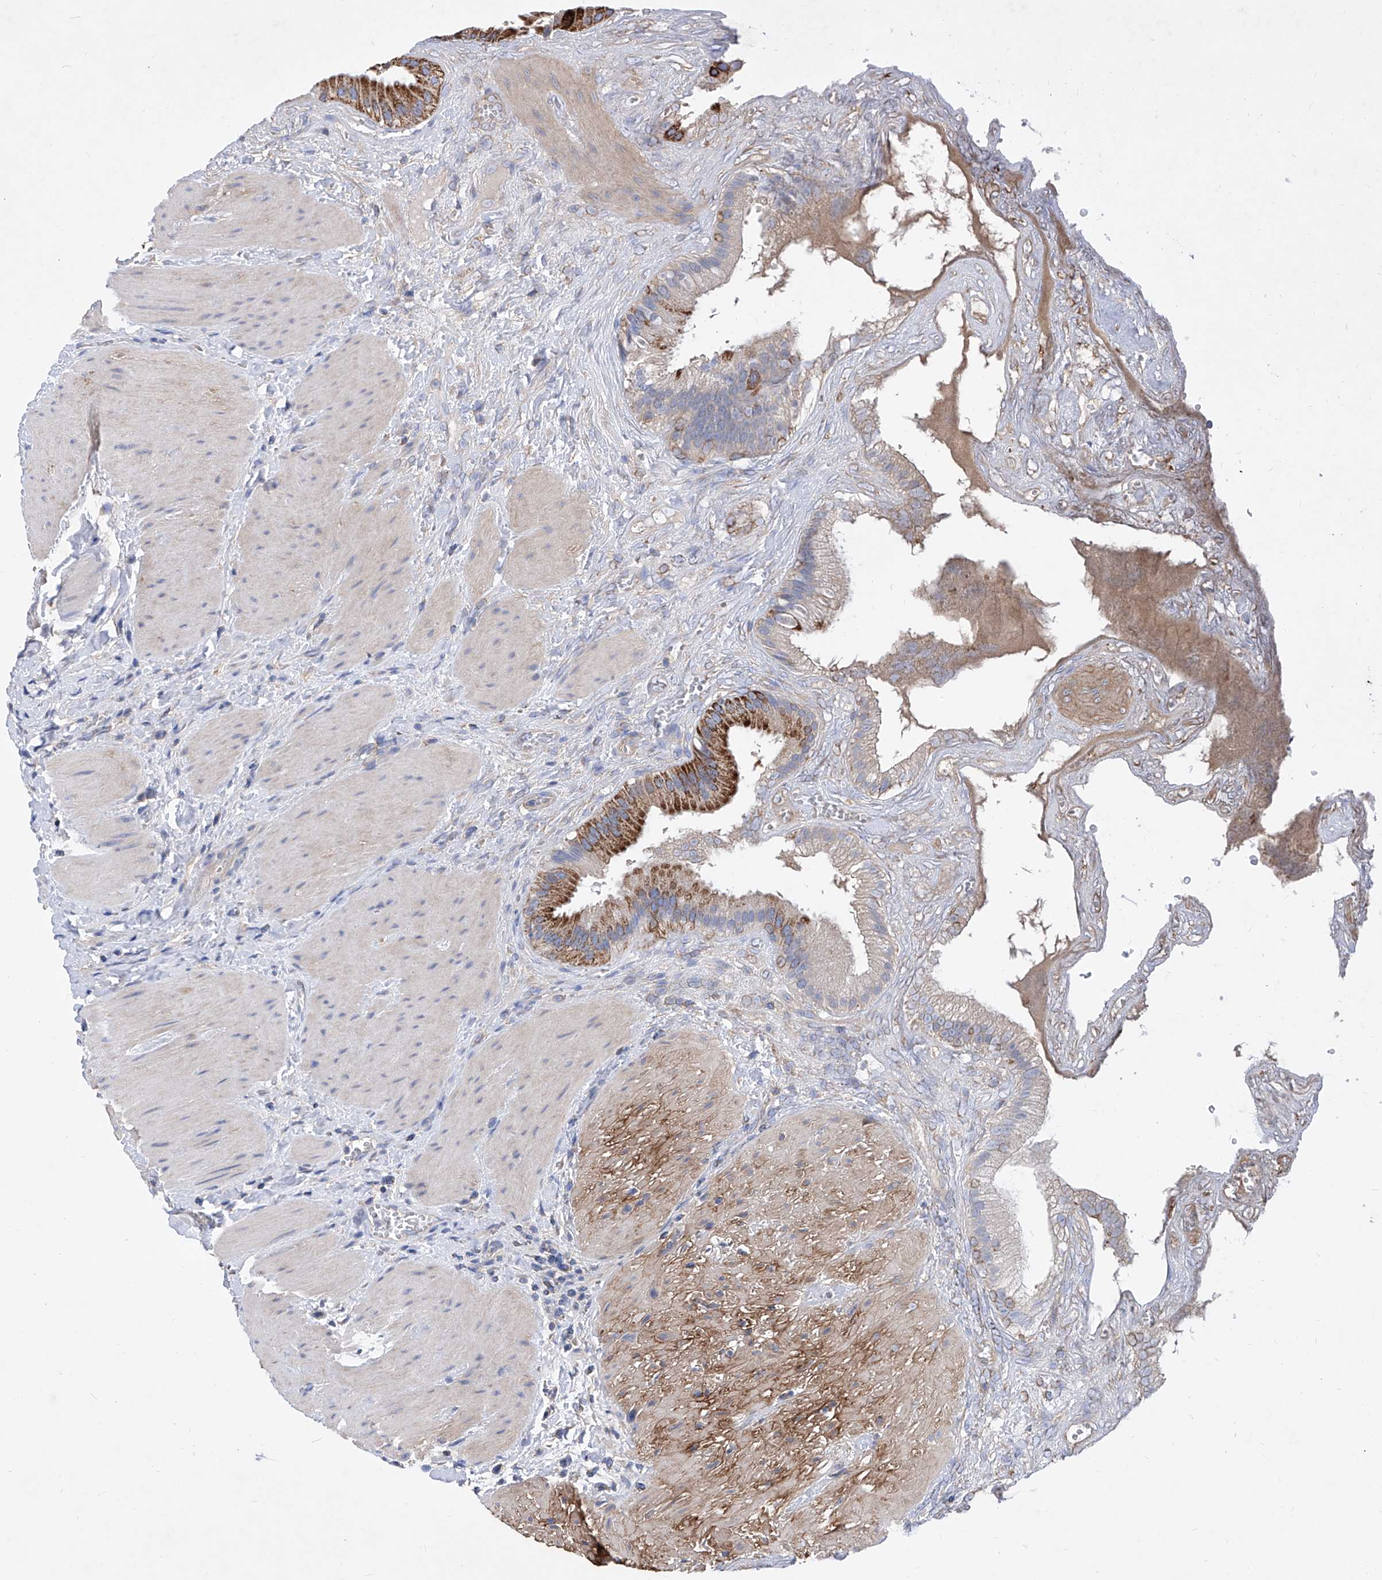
{"staining": {"intensity": "strong", "quantity": ">75%", "location": "cytoplasmic/membranous"}, "tissue": "gallbladder", "cell_type": "Glandular cells", "image_type": "normal", "snomed": [{"axis": "morphology", "description": "Normal tissue, NOS"}, {"axis": "topography", "description": "Gallbladder"}], "caption": "Glandular cells display strong cytoplasmic/membranous expression in about >75% of cells in benign gallbladder.", "gene": "HRNR", "patient": {"sex": "male", "age": 55}}